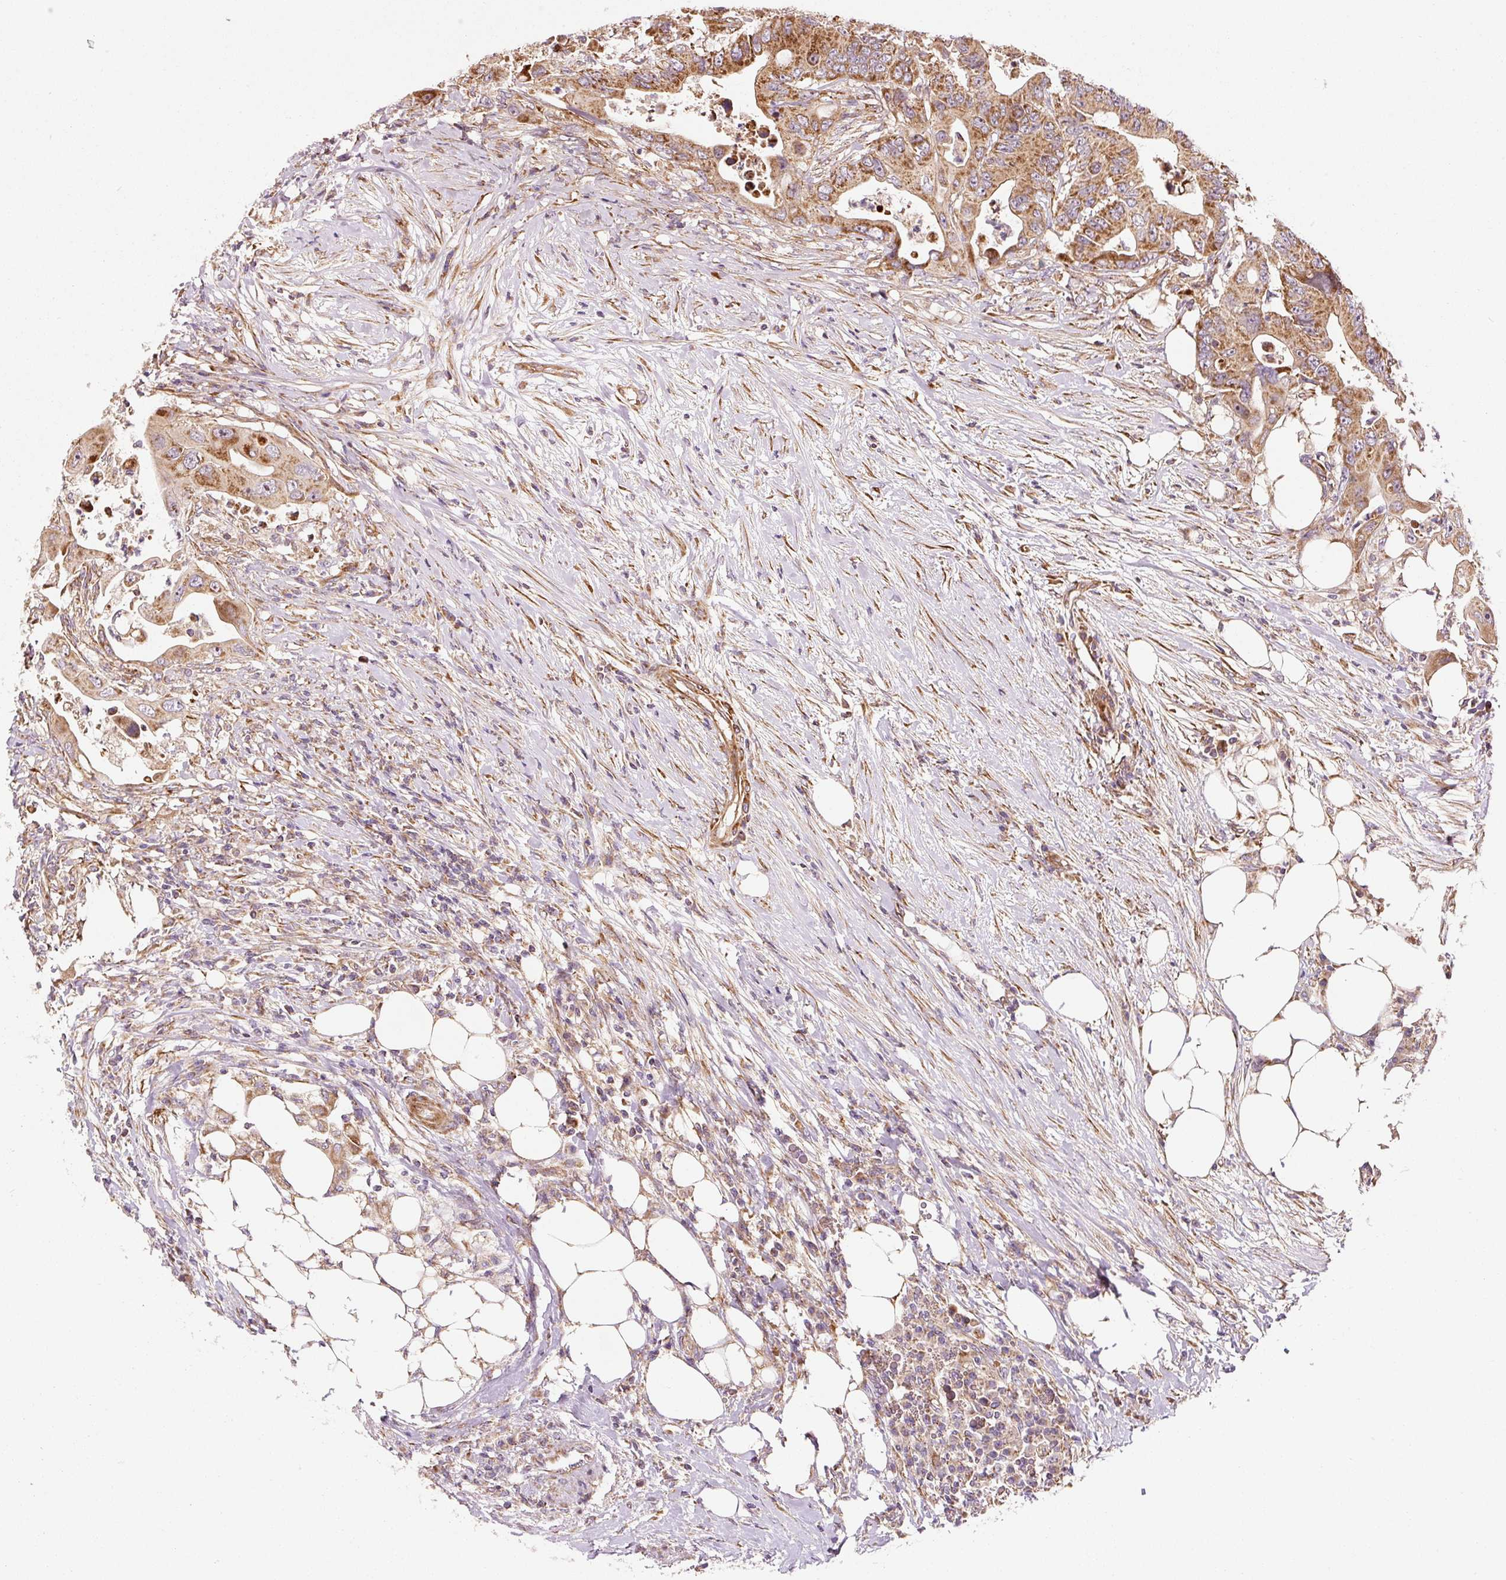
{"staining": {"intensity": "moderate", "quantity": ">75%", "location": "cytoplasmic/membranous"}, "tissue": "colorectal cancer", "cell_type": "Tumor cells", "image_type": "cancer", "snomed": [{"axis": "morphology", "description": "Adenocarcinoma, NOS"}, {"axis": "topography", "description": "Colon"}], "caption": "A histopathology image of human colorectal adenocarcinoma stained for a protein demonstrates moderate cytoplasmic/membranous brown staining in tumor cells. (DAB (3,3'-diaminobenzidine) IHC with brightfield microscopy, high magnification).", "gene": "ISCU", "patient": {"sex": "male", "age": 71}}